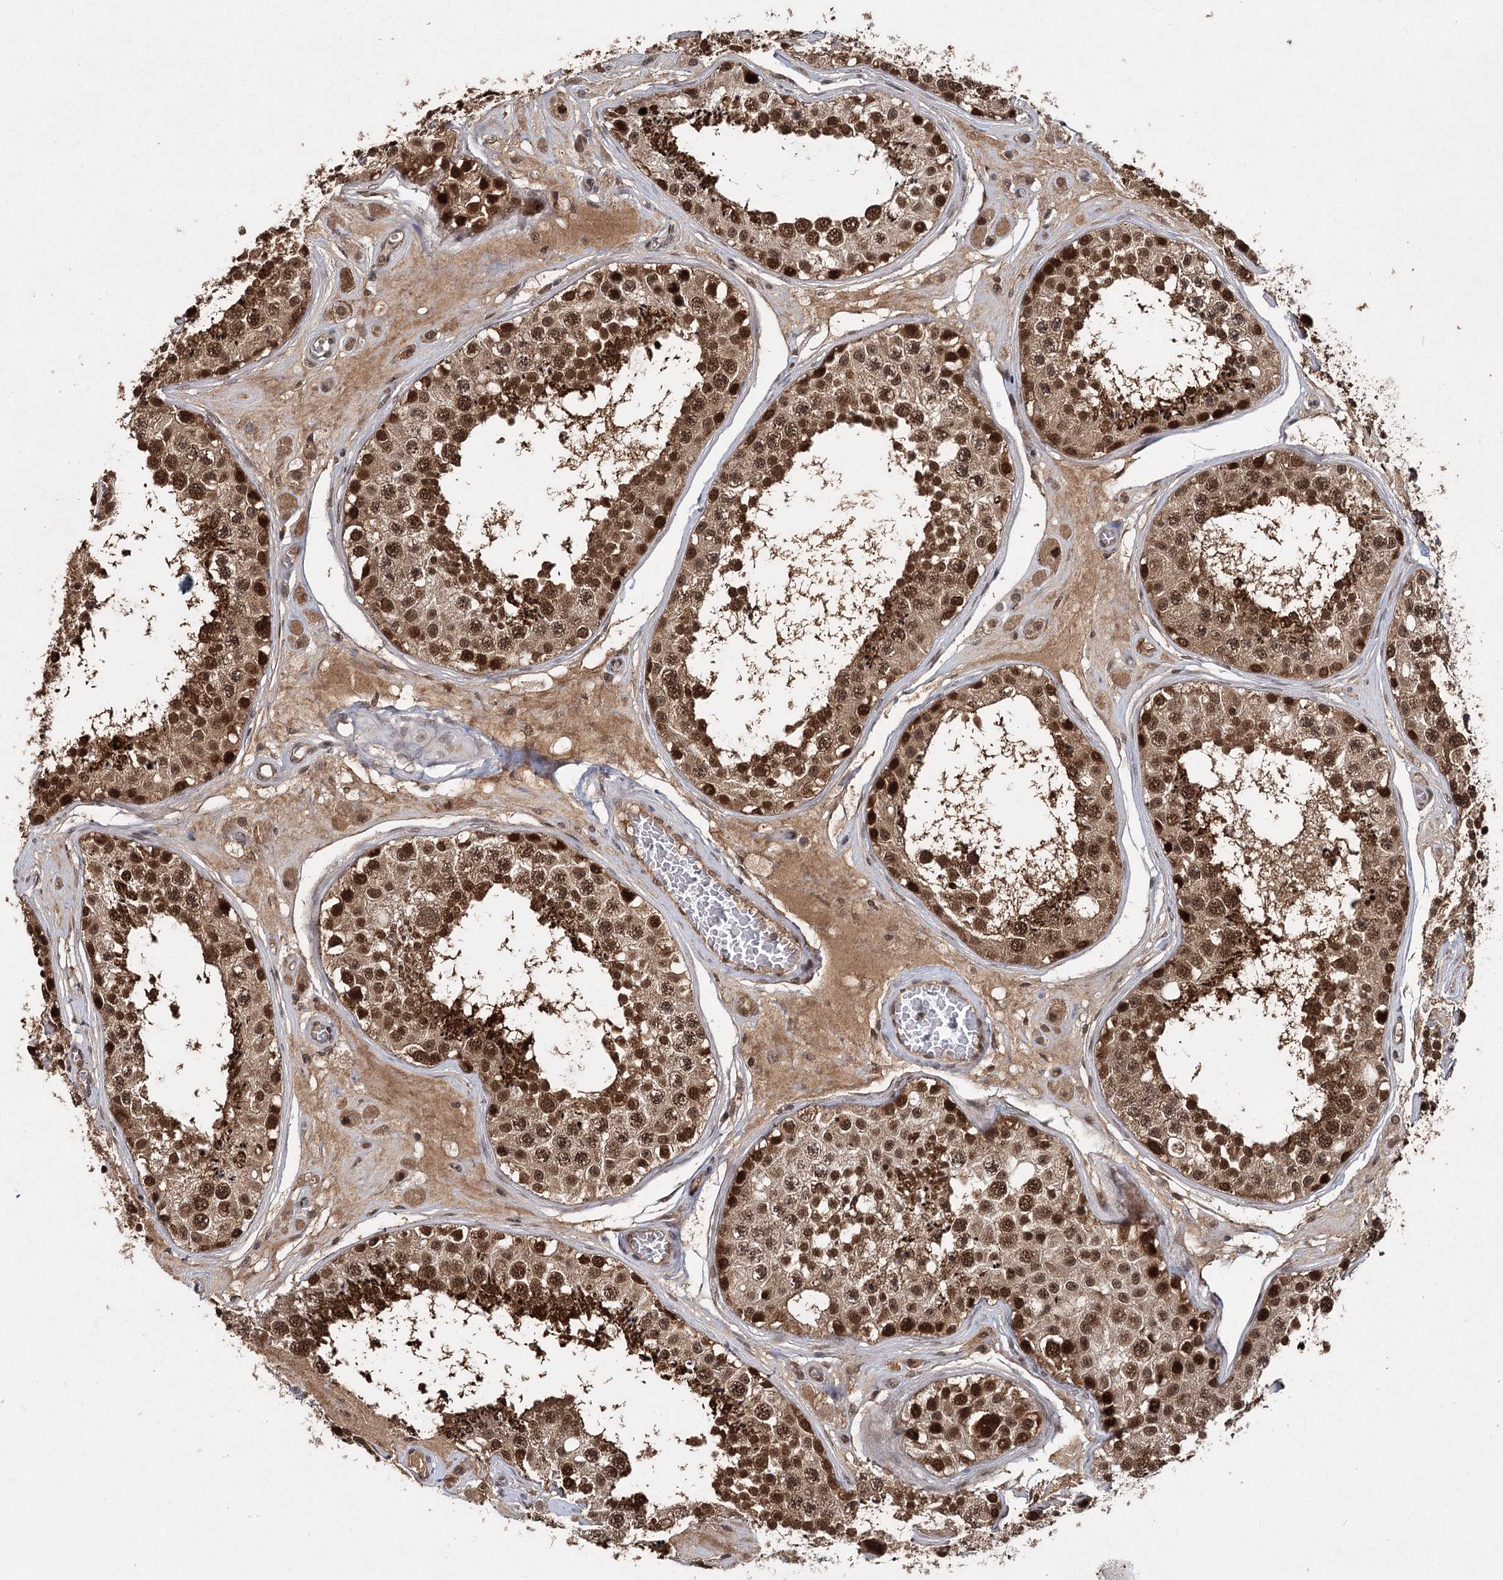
{"staining": {"intensity": "strong", "quantity": ">75%", "location": "cytoplasmic/membranous,nuclear"}, "tissue": "testis", "cell_type": "Cells in seminiferous ducts", "image_type": "normal", "snomed": [{"axis": "morphology", "description": "Normal tissue, NOS"}, {"axis": "topography", "description": "Testis"}], "caption": "A high-resolution photomicrograph shows immunohistochemistry (IHC) staining of unremarkable testis, which displays strong cytoplasmic/membranous,nuclear staining in about >75% of cells in seminiferous ducts.", "gene": "MYG1", "patient": {"sex": "male", "age": 25}}